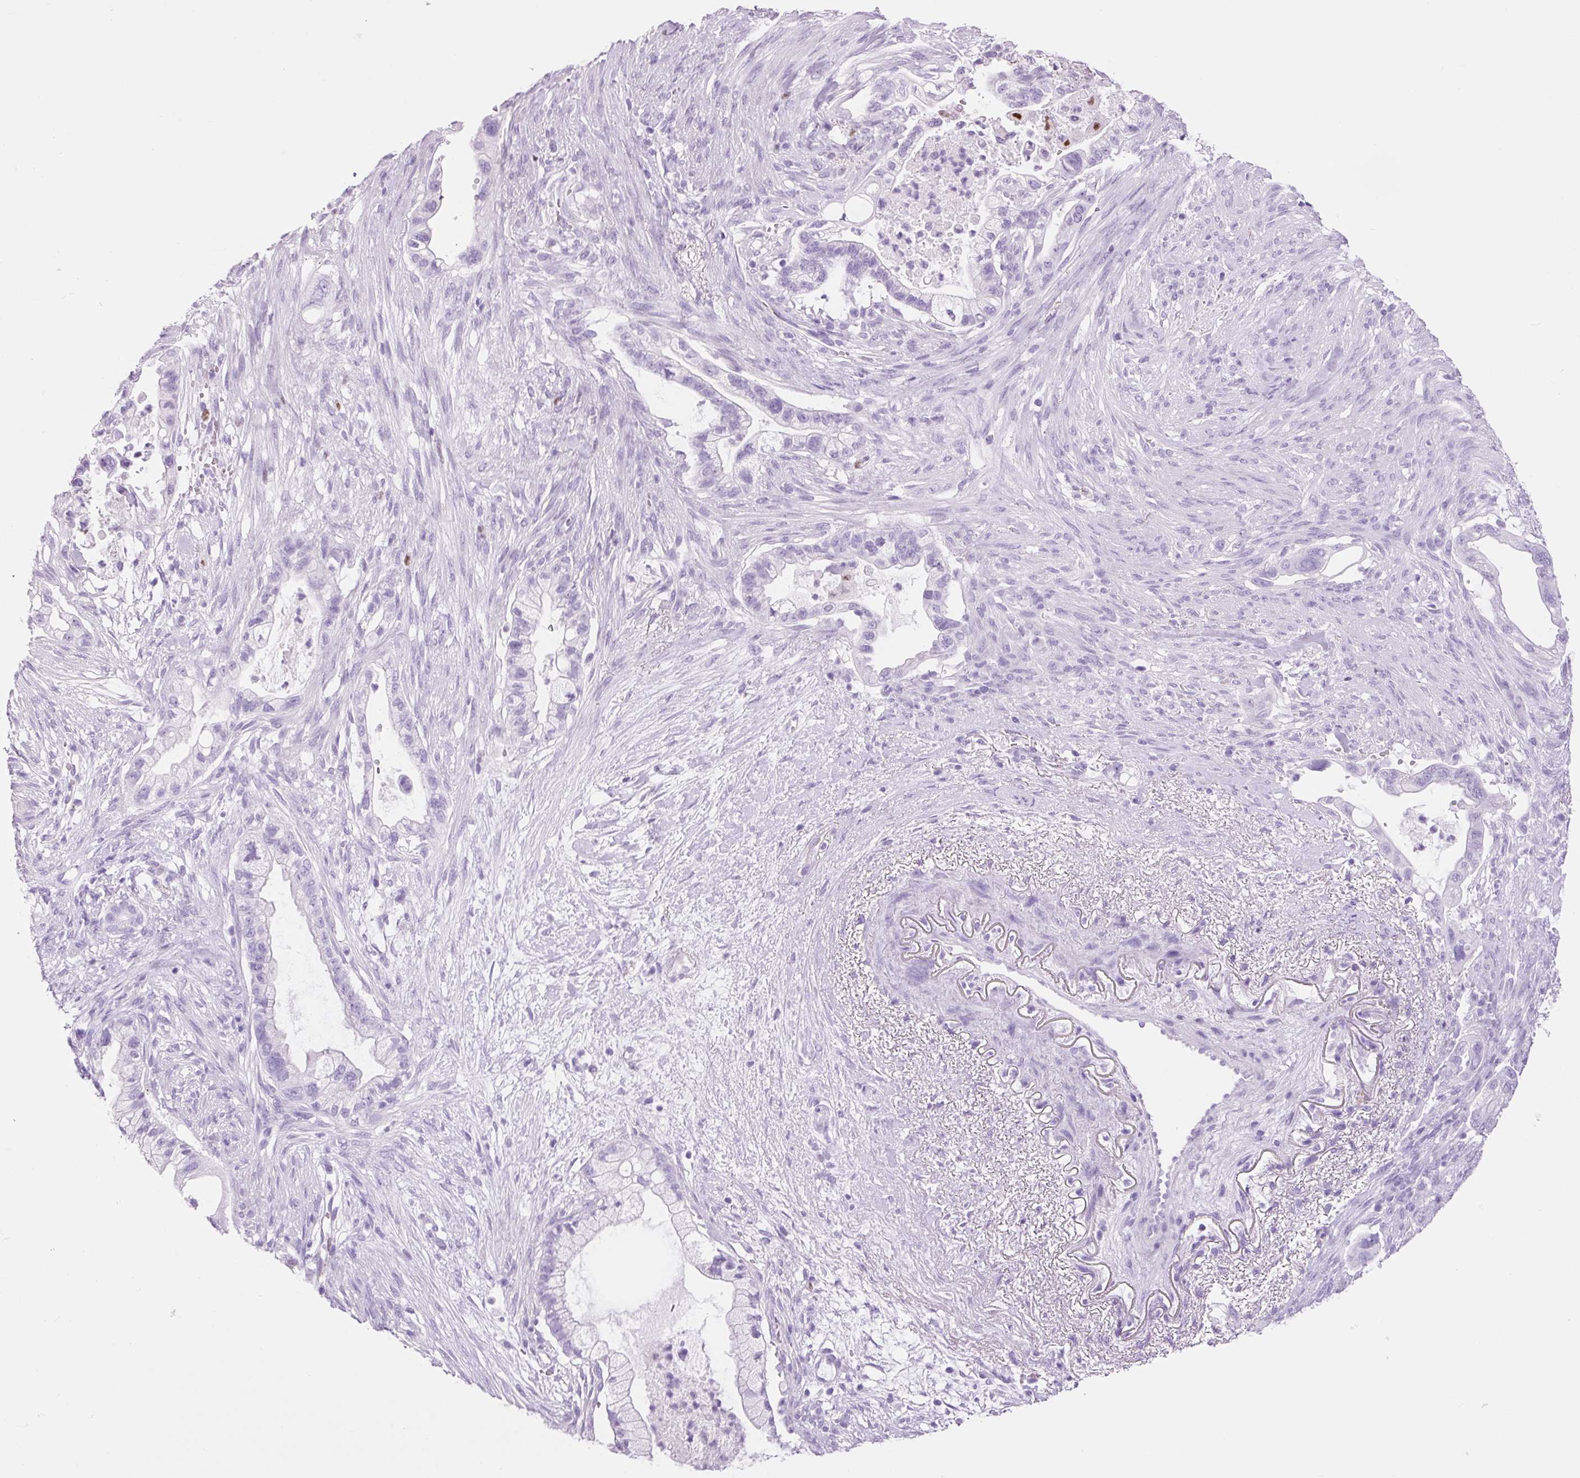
{"staining": {"intensity": "negative", "quantity": "none", "location": "none"}, "tissue": "pancreatic cancer", "cell_type": "Tumor cells", "image_type": "cancer", "snomed": [{"axis": "morphology", "description": "Adenocarcinoma, NOS"}, {"axis": "topography", "description": "Pancreas"}], "caption": "Immunohistochemical staining of pancreatic cancer (adenocarcinoma) reveals no significant expression in tumor cells.", "gene": "ADSS1", "patient": {"sex": "male", "age": 44}}